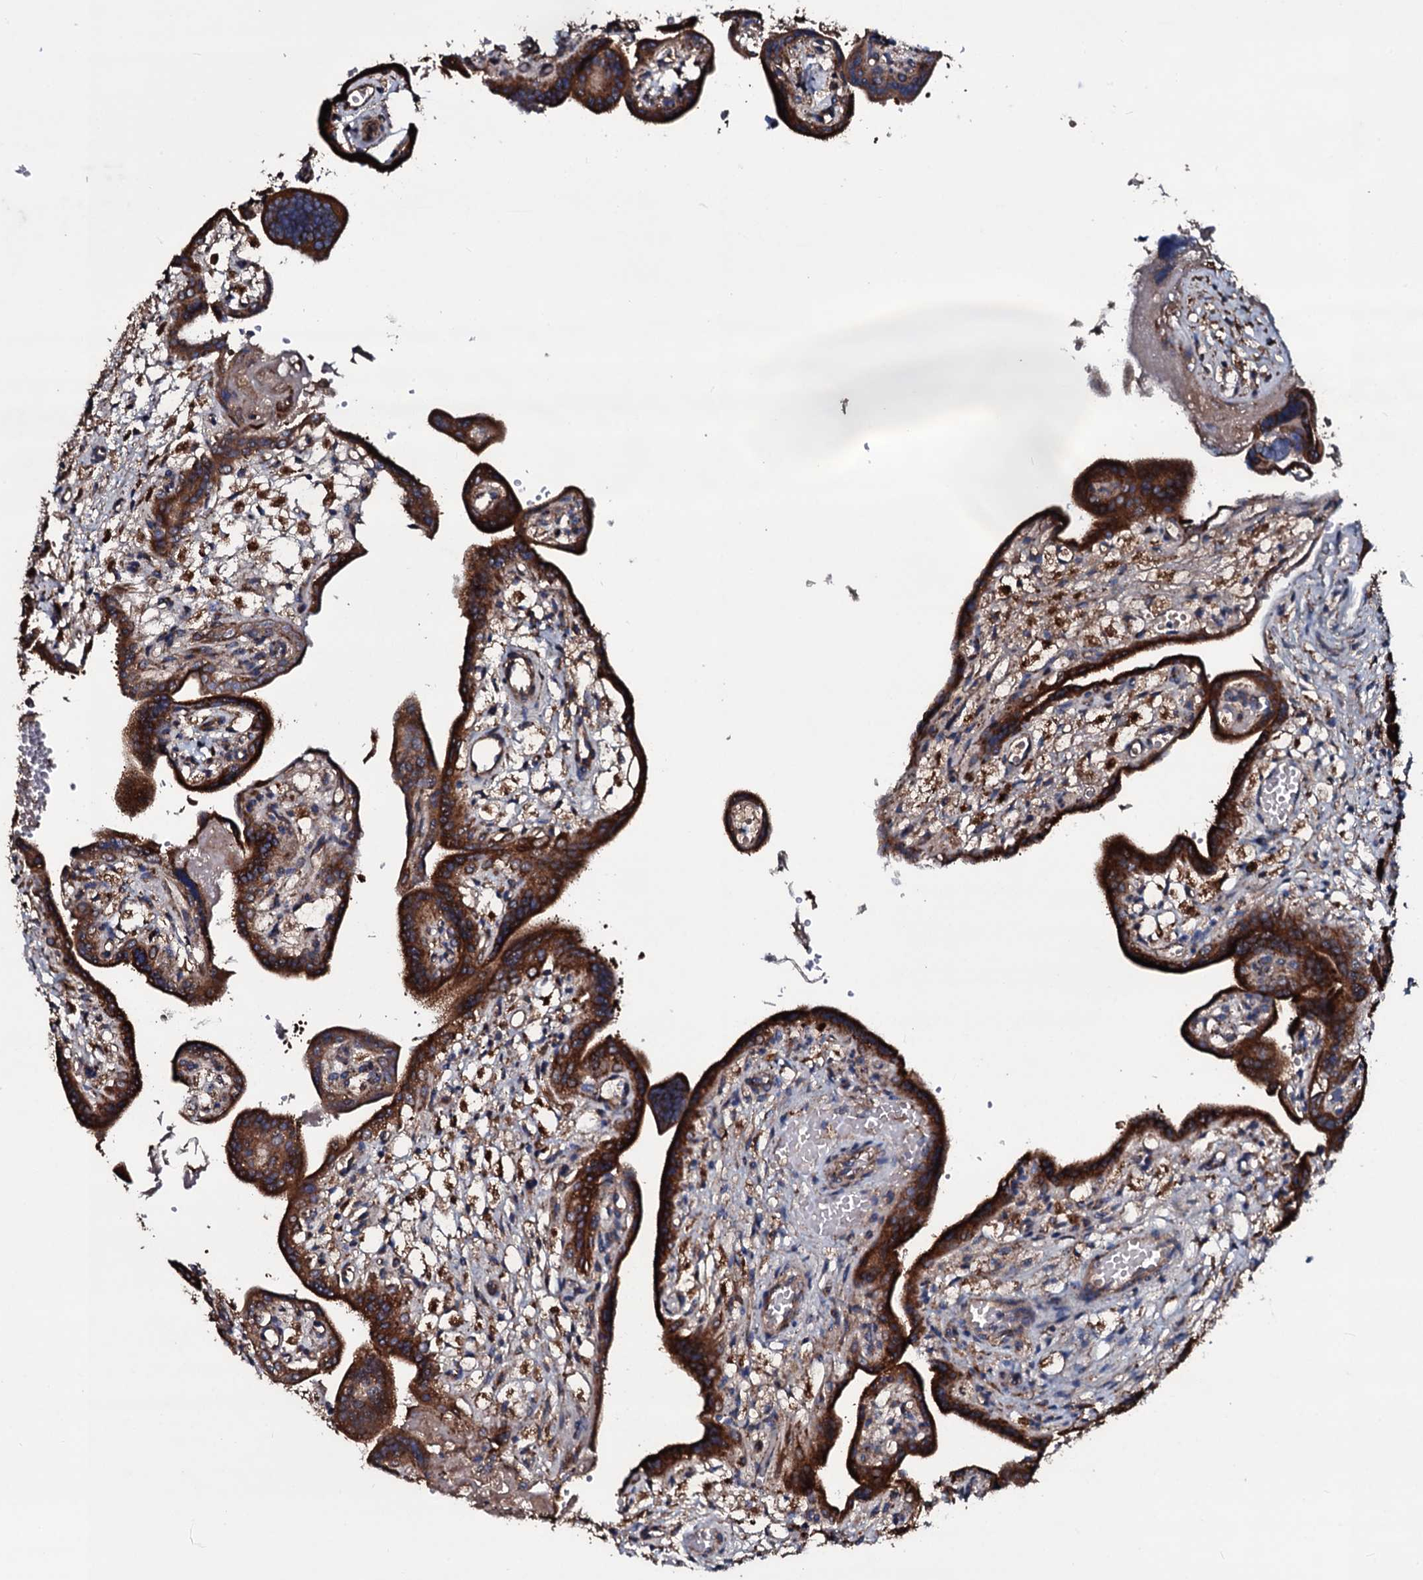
{"staining": {"intensity": "strong", "quantity": ">75%", "location": "cytoplasmic/membranous"}, "tissue": "placenta", "cell_type": "Trophoblastic cells", "image_type": "normal", "snomed": [{"axis": "morphology", "description": "Normal tissue, NOS"}, {"axis": "topography", "description": "Placenta"}], "caption": "An image of placenta stained for a protein reveals strong cytoplasmic/membranous brown staining in trophoblastic cells.", "gene": "DYNC2I2", "patient": {"sex": "female", "age": 37}}